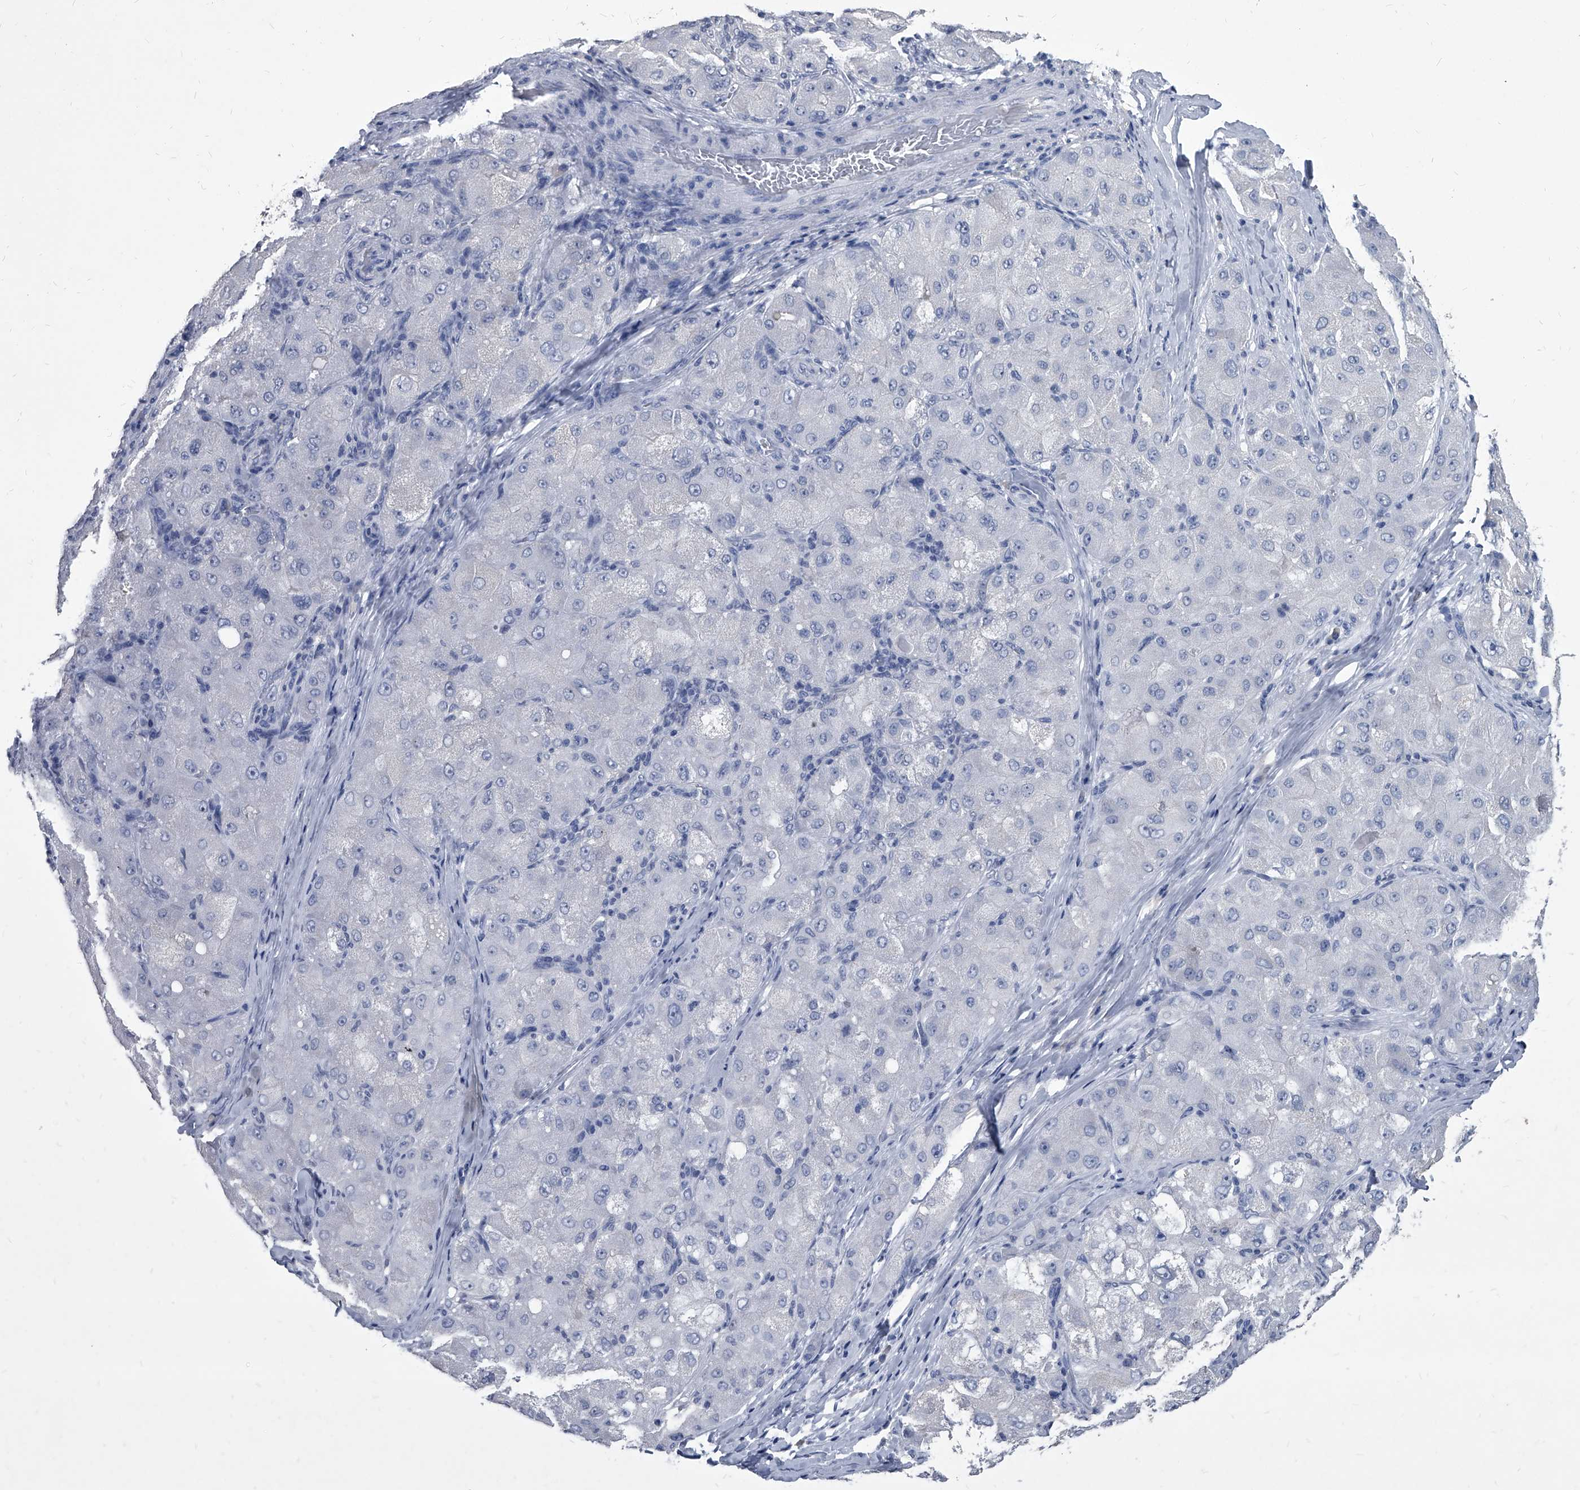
{"staining": {"intensity": "negative", "quantity": "none", "location": "none"}, "tissue": "liver cancer", "cell_type": "Tumor cells", "image_type": "cancer", "snomed": [{"axis": "morphology", "description": "Carcinoma, Hepatocellular, NOS"}, {"axis": "topography", "description": "Liver"}], "caption": "High magnification brightfield microscopy of liver cancer stained with DAB (3,3'-diaminobenzidine) (brown) and counterstained with hematoxylin (blue): tumor cells show no significant positivity. The staining was performed using DAB (3,3'-diaminobenzidine) to visualize the protein expression in brown, while the nuclei were stained in blue with hematoxylin (Magnification: 20x).", "gene": "BCAS1", "patient": {"sex": "male", "age": 80}}